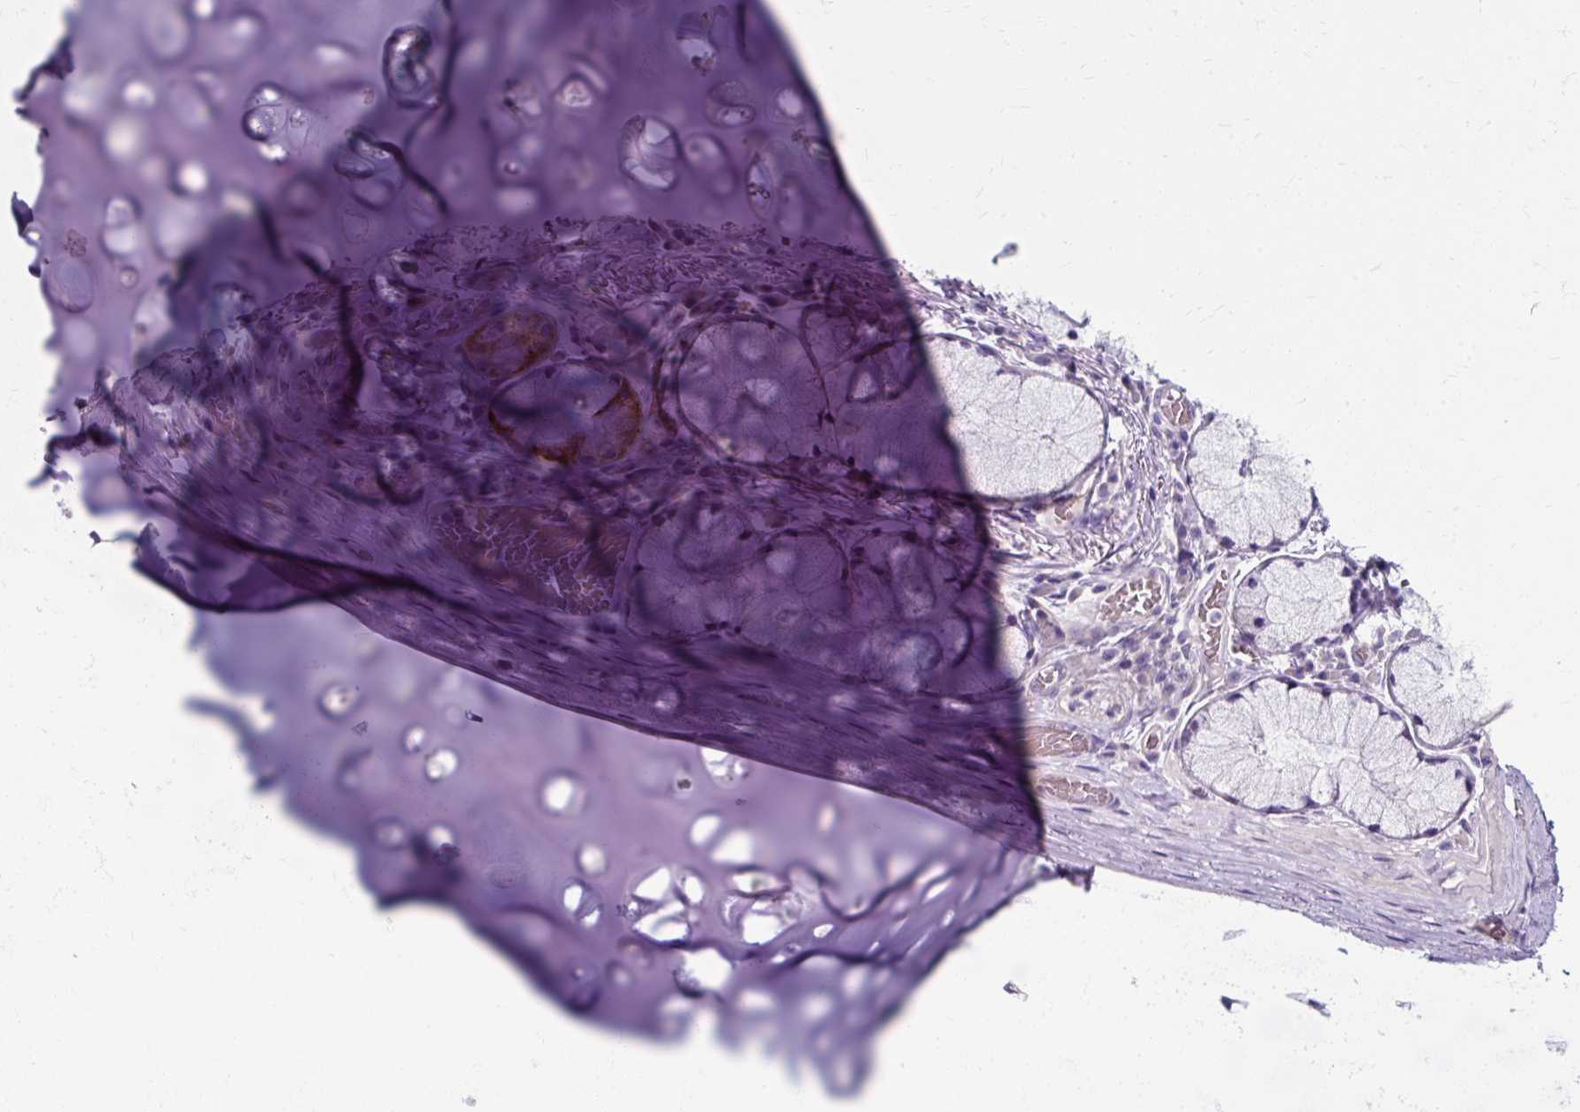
{"staining": {"intensity": "moderate", "quantity": "<25%", "location": "cytoplasmic/membranous"}, "tissue": "adipose tissue", "cell_type": "Adipocytes", "image_type": "normal", "snomed": [{"axis": "morphology", "description": "Normal tissue, NOS"}, {"axis": "topography", "description": "Cartilage tissue"}, {"axis": "topography", "description": "Bronchus"}], "caption": "A high-resolution photomicrograph shows immunohistochemistry staining of unremarkable adipose tissue, which demonstrates moderate cytoplasmic/membranous expression in approximately <25% of adipocytes. The staining was performed using DAB, with brown indicating positive protein expression. Nuclei are stained blue with hematoxylin.", "gene": "ZNF555", "patient": {"sex": "male", "age": 56}}